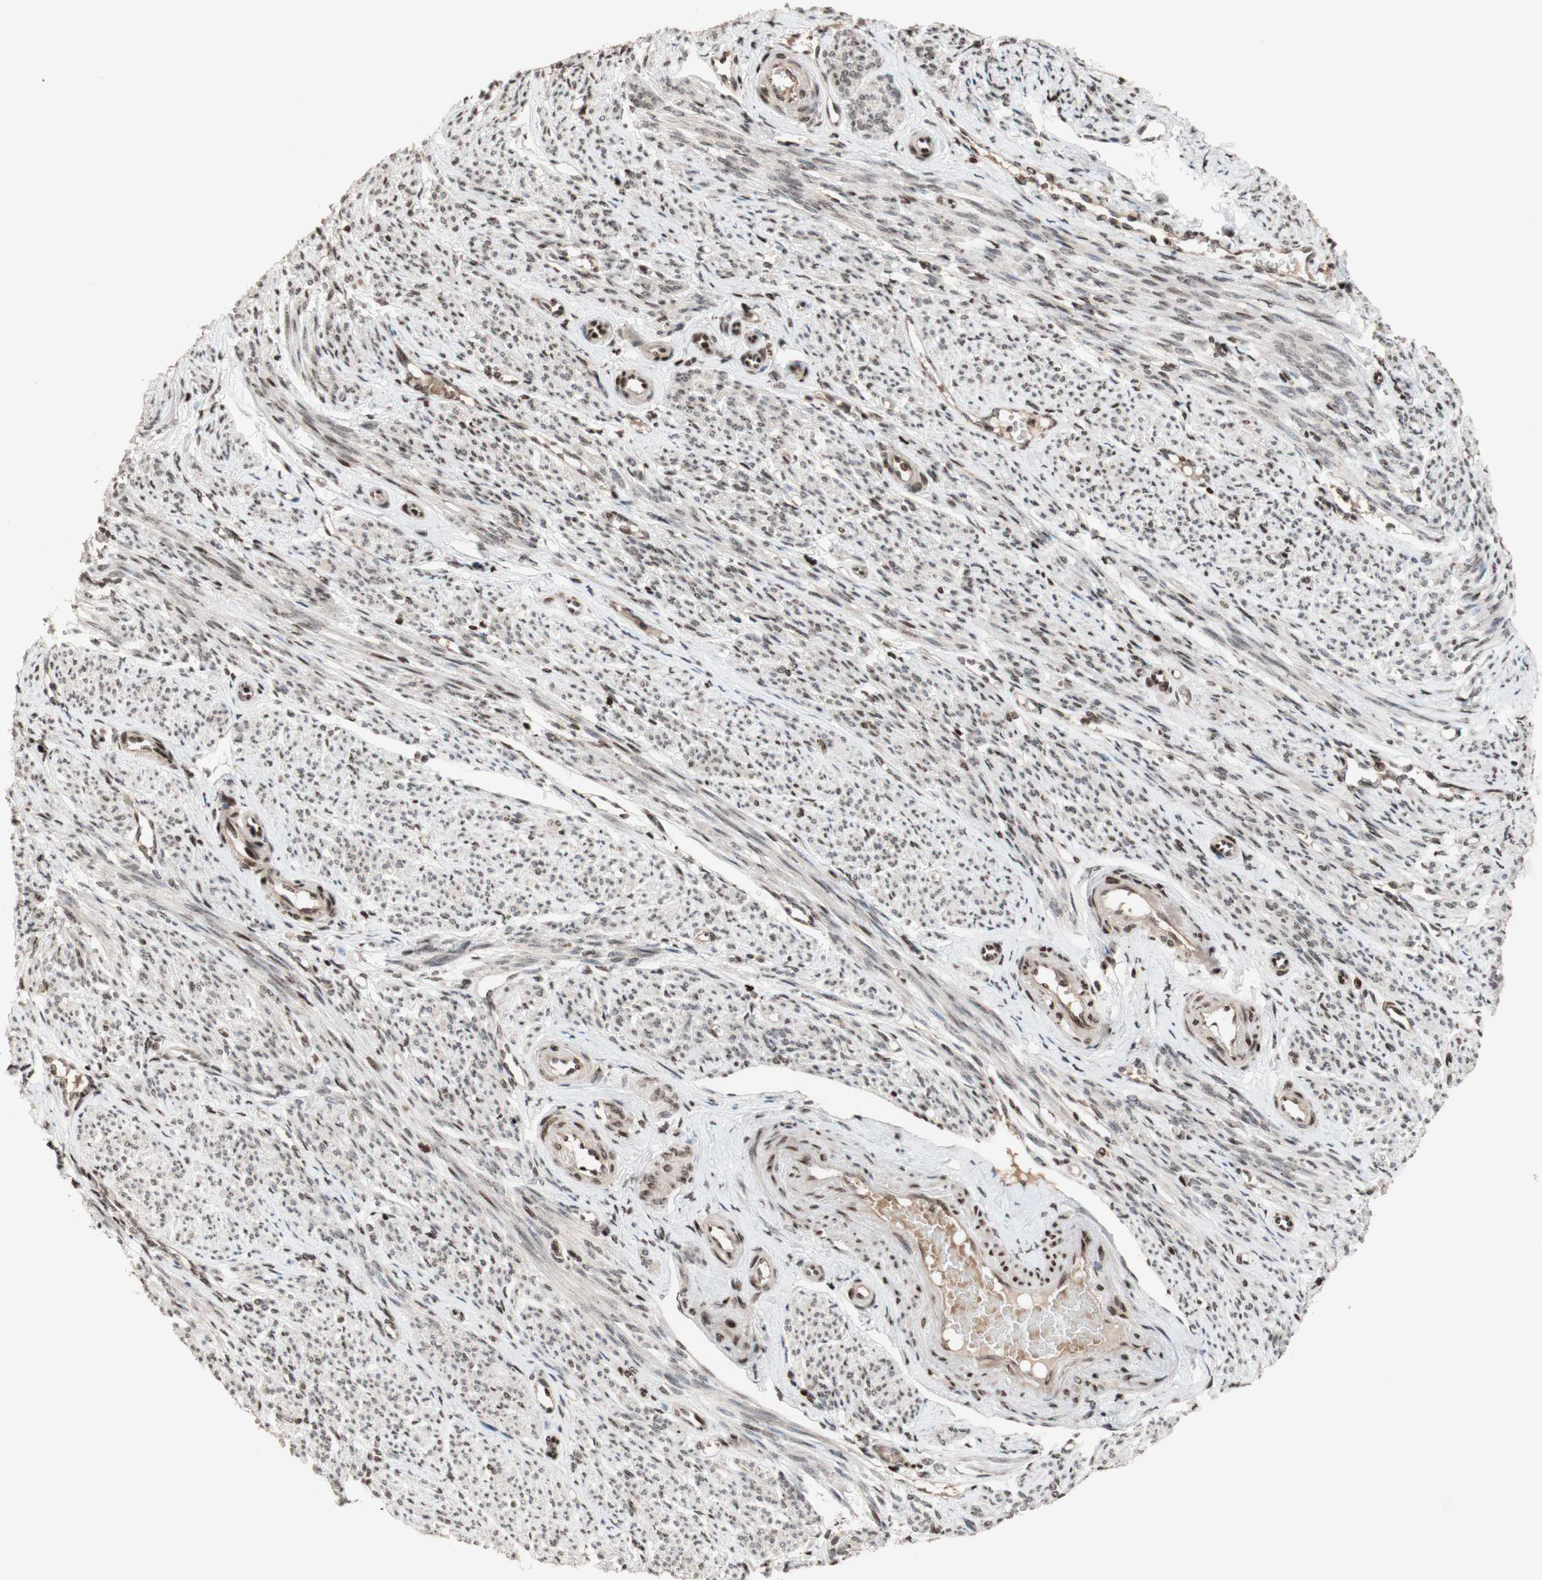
{"staining": {"intensity": "weak", "quantity": "25%-75%", "location": "nuclear"}, "tissue": "smooth muscle", "cell_type": "Smooth muscle cells", "image_type": "normal", "snomed": [{"axis": "morphology", "description": "Normal tissue, NOS"}, {"axis": "topography", "description": "Smooth muscle"}], "caption": "A histopathology image of smooth muscle stained for a protein displays weak nuclear brown staining in smooth muscle cells. The staining is performed using DAB (3,3'-diaminobenzidine) brown chromogen to label protein expression. The nuclei are counter-stained blue using hematoxylin.", "gene": "POLA1", "patient": {"sex": "female", "age": 65}}